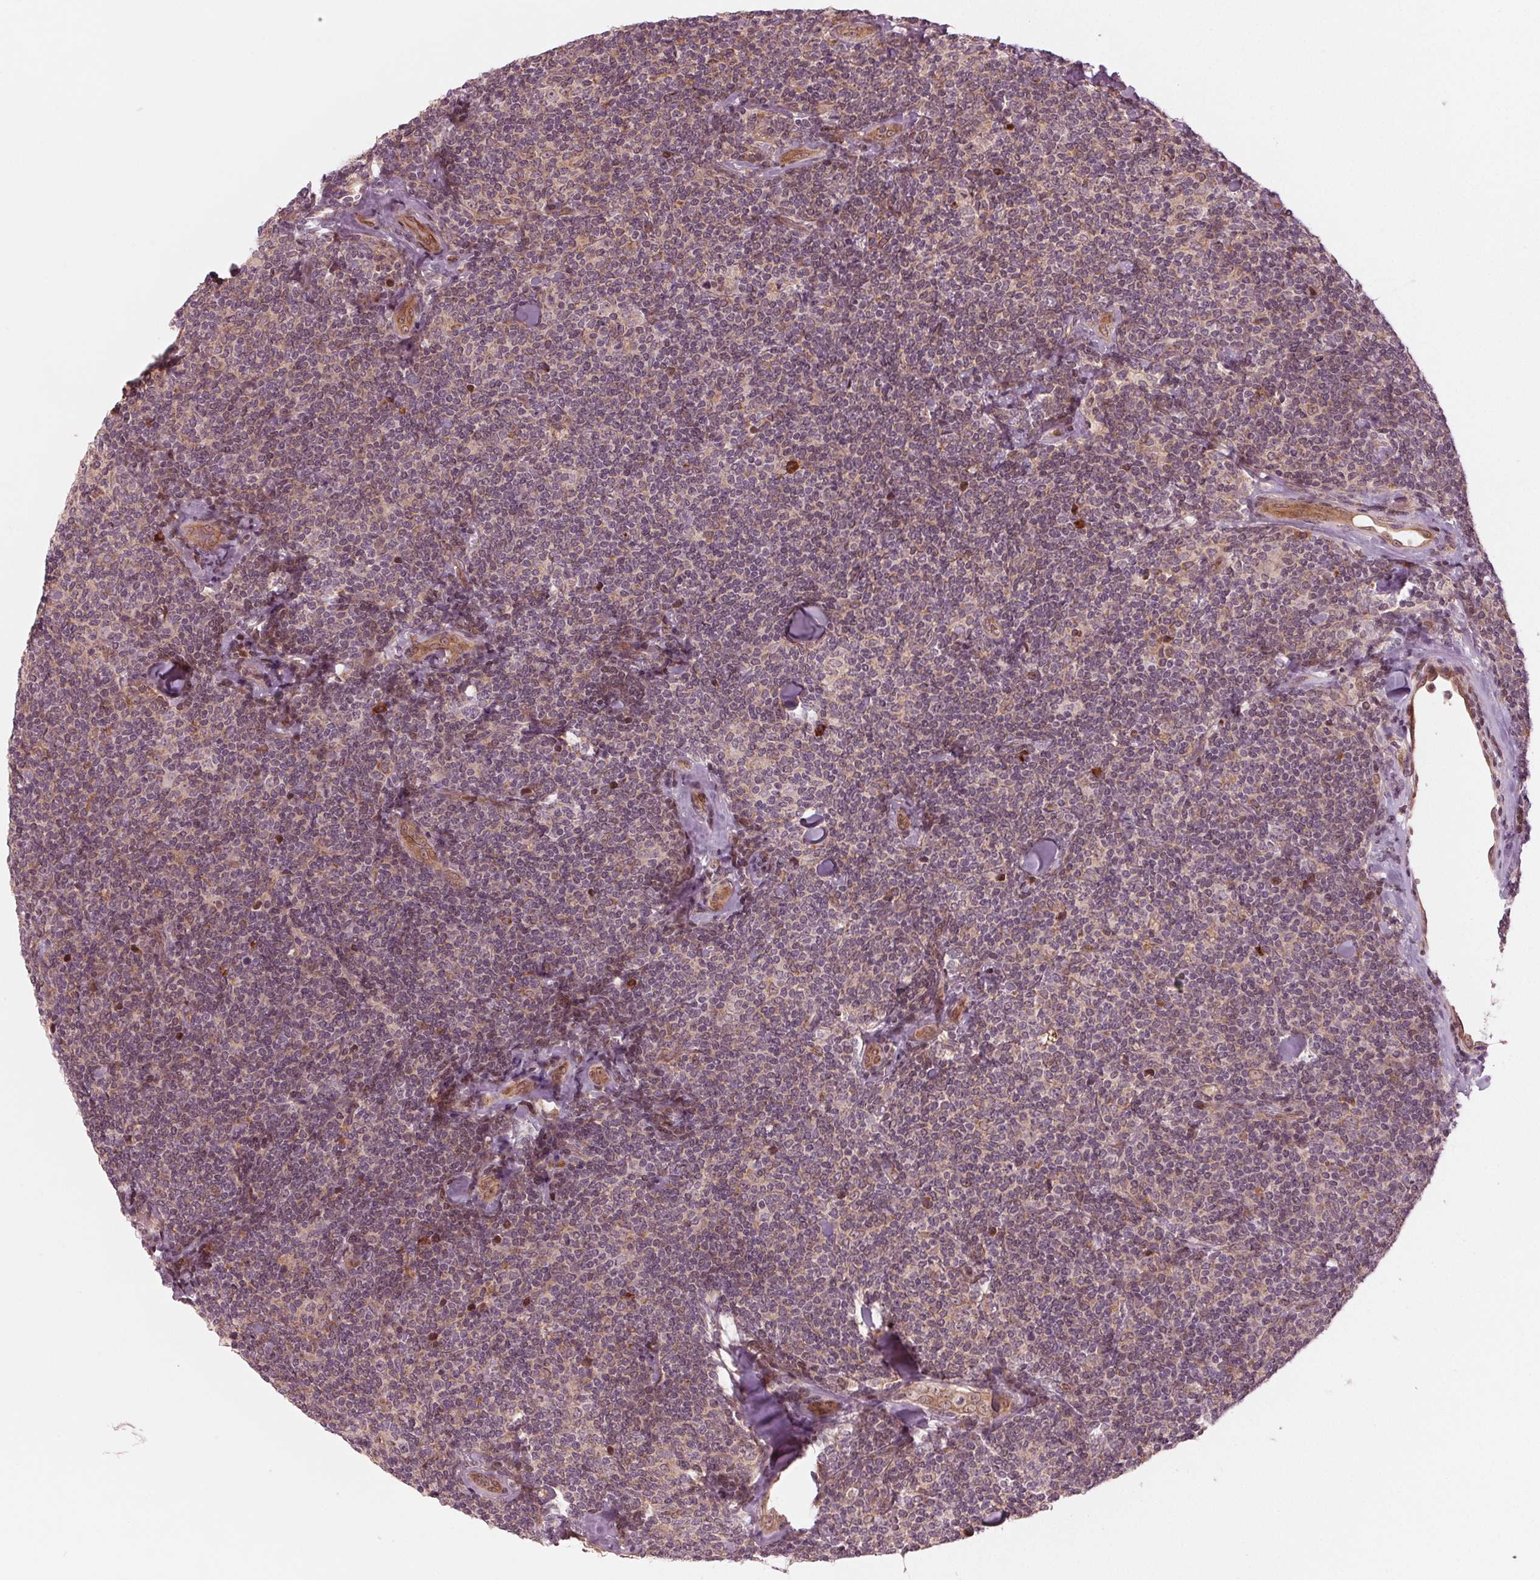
{"staining": {"intensity": "negative", "quantity": "none", "location": "none"}, "tissue": "lymphoma", "cell_type": "Tumor cells", "image_type": "cancer", "snomed": [{"axis": "morphology", "description": "Malignant lymphoma, non-Hodgkin's type, Low grade"}, {"axis": "topography", "description": "Lymph node"}], "caption": "IHC image of lymphoma stained for a protein (brown), which displays no staining in tumor cells.", "gene": "CMIP", "patient": {"sex": "female", "age": 56}}